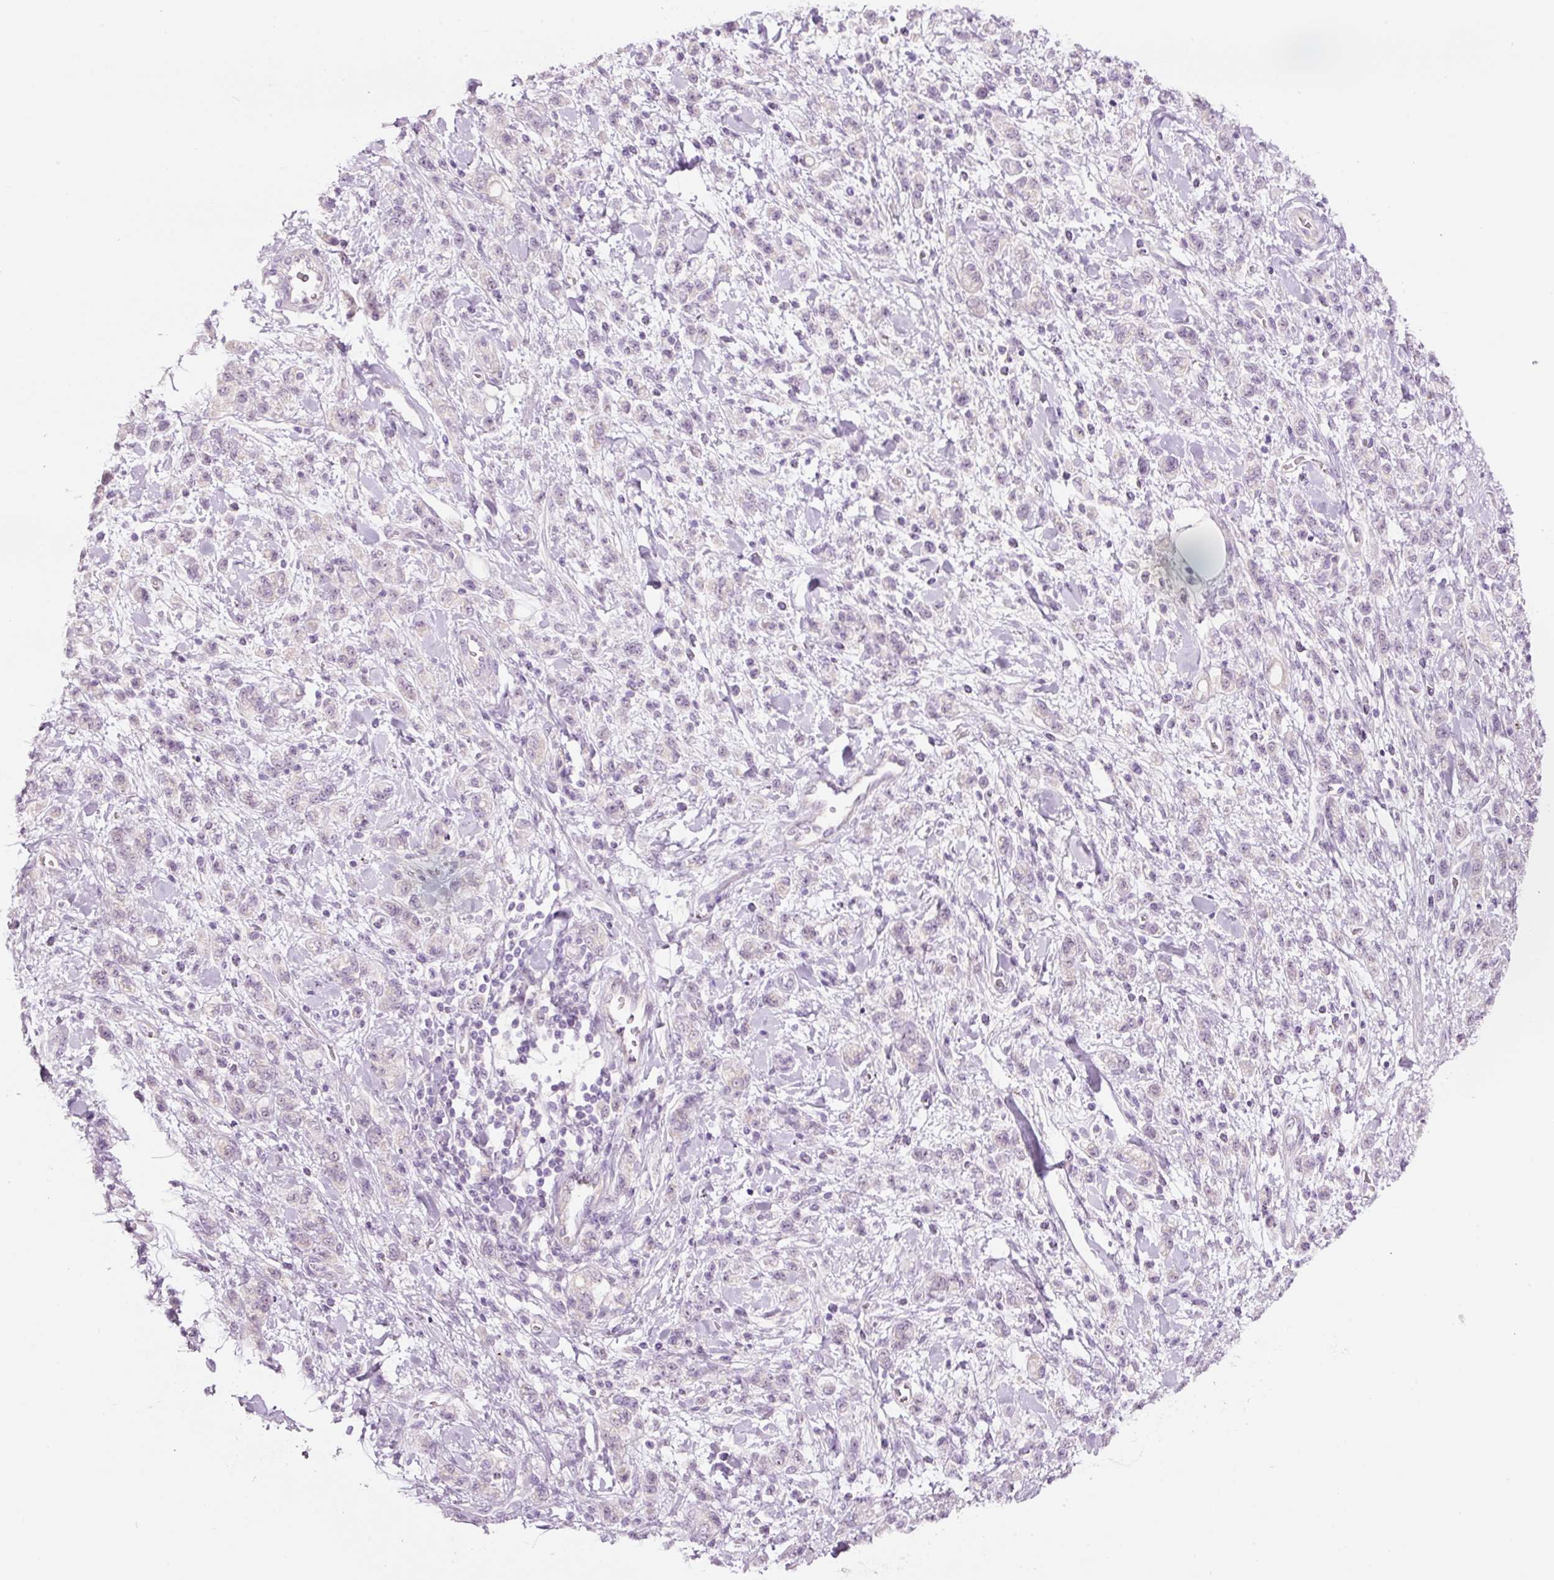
{"staining": {"intensity": "negative", "quantity": "none", "location": "none"}, "tissue": "stomach cancer", "cell_type": "Tumor cells", "image_type": "cancer", "snomed": [{"axis": "morphology", "description": "Adenocarcinoma, NOS"}, {"axis": "topography", "description": "Stomach"}], "caption": "The image displays no staining of tumor cells in adenocarcinoma (stomach).", "gene": "GCG", "patient": {"sex": "male", "age": 77}}